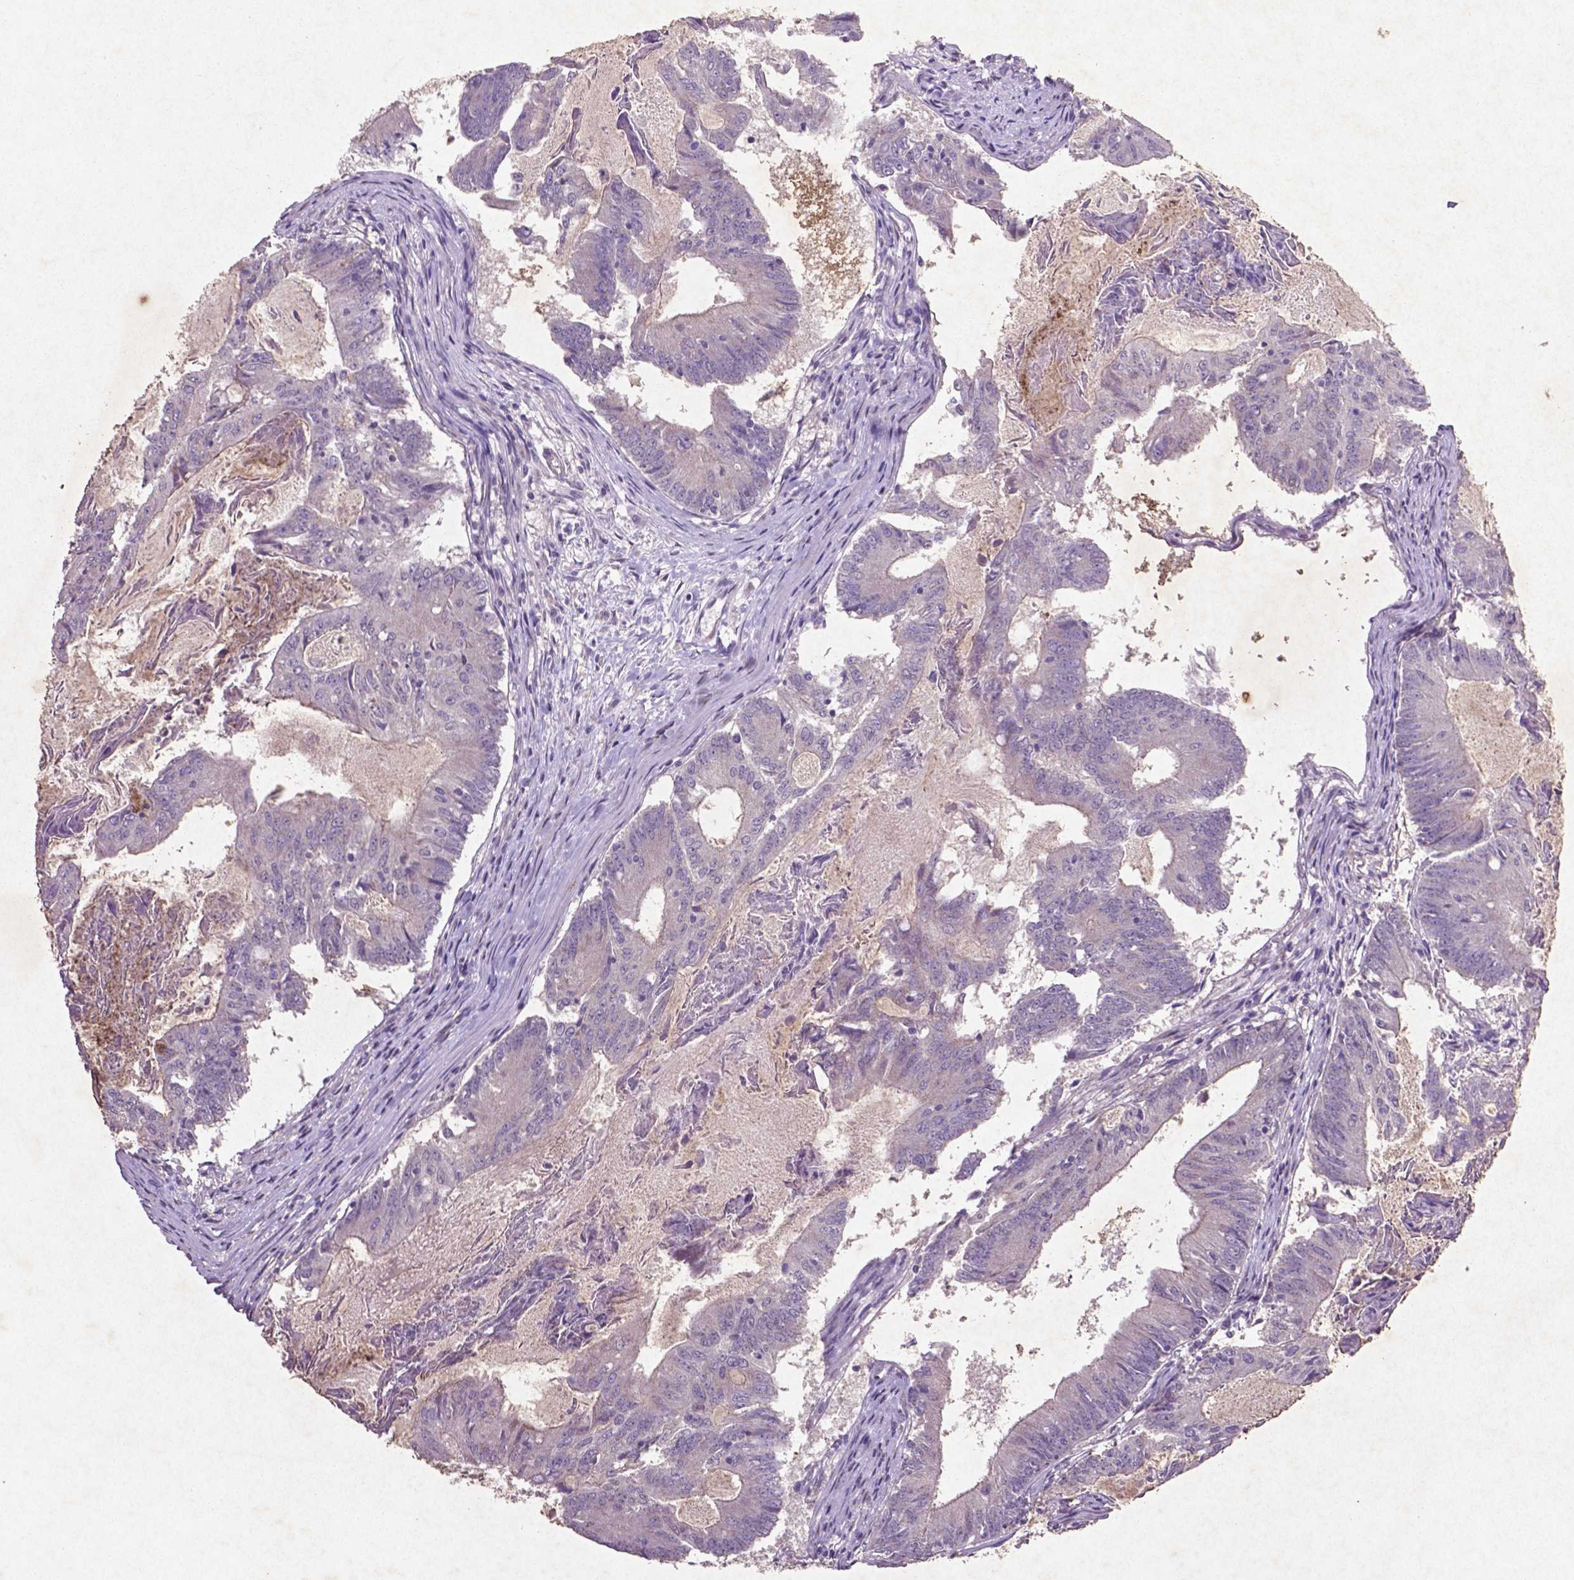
{"staining": {"intensity": "weak", "quantity": "<25%", "location": "cytoplasmic/membranous"}, "tissue": "colorectal cancer", "cell_type": "Tumor cells", "image_type": "cancer", "snomed": [{"axis": "morphology", "description": "Adenocarcinoma, NOS"}, {"axis": "topography", "description": "Colon"}], "caption": "Immunohistochemistry (IHC) image of human adenocarcinoma (colorectal) stained for a protein (brown), which shows no staining in tumor cells.", "gene": "MTOR", "patient": {"sex": "female", "age": 70}}